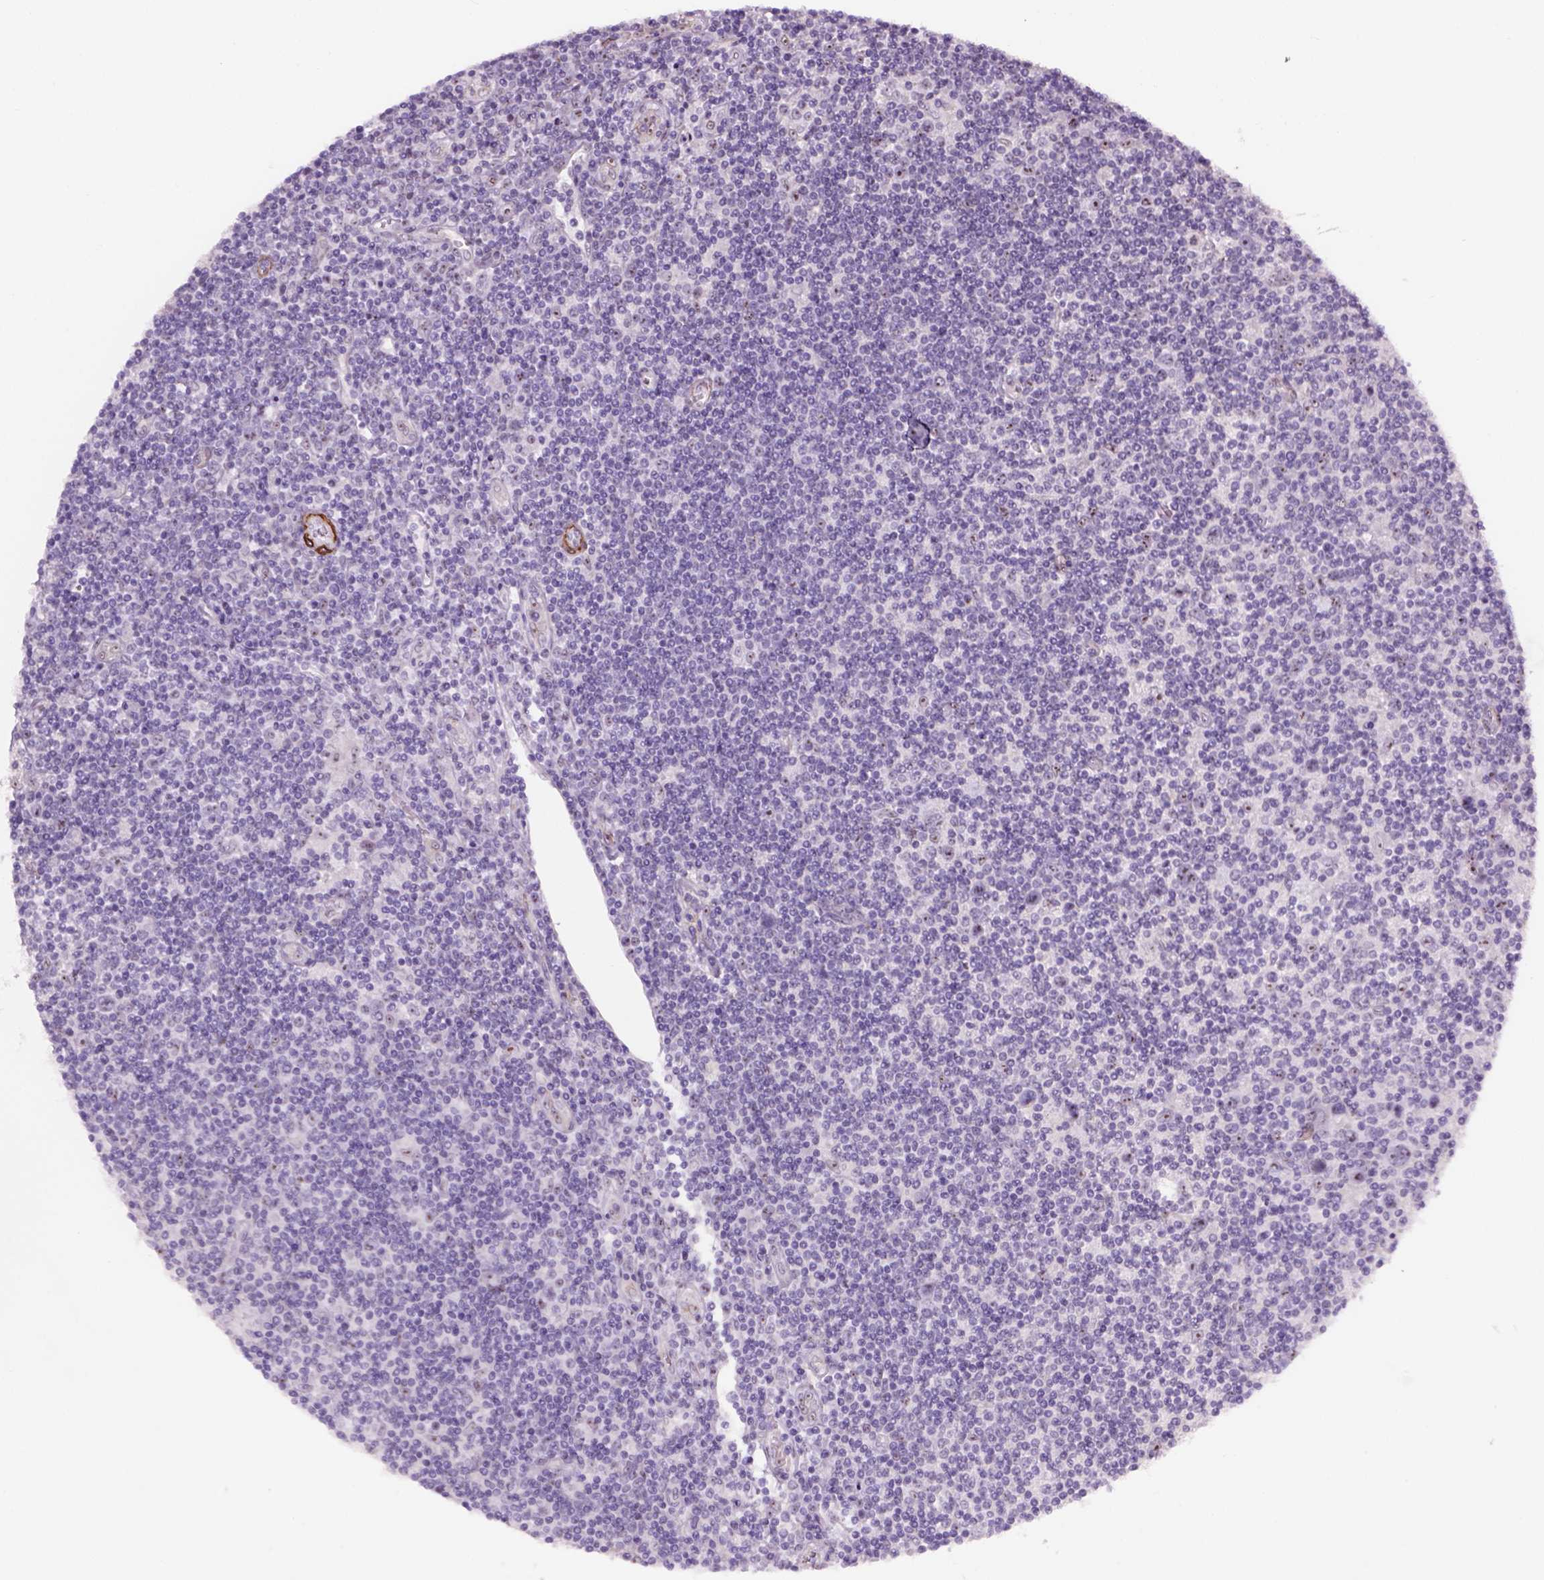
{"staining": {"intensity": "negative", "quantity": "none", "location": "none"}, "tissue": "lymphoma", "cell_type": "Tumor cells", "image_type": "cancer", "snomed": [{"axis": "morphology", "description": "Hodgkin's disease, NOS"}, {"axis": "topography", "description": "Lymph node"}], "caption": "Histopathology image shows no significant protein expression in tumor cells of Hodgkin's disease. Nuclei are stained in blue.", "gene": "RRS1", "patient": {"sex": "male", "age": 40}}